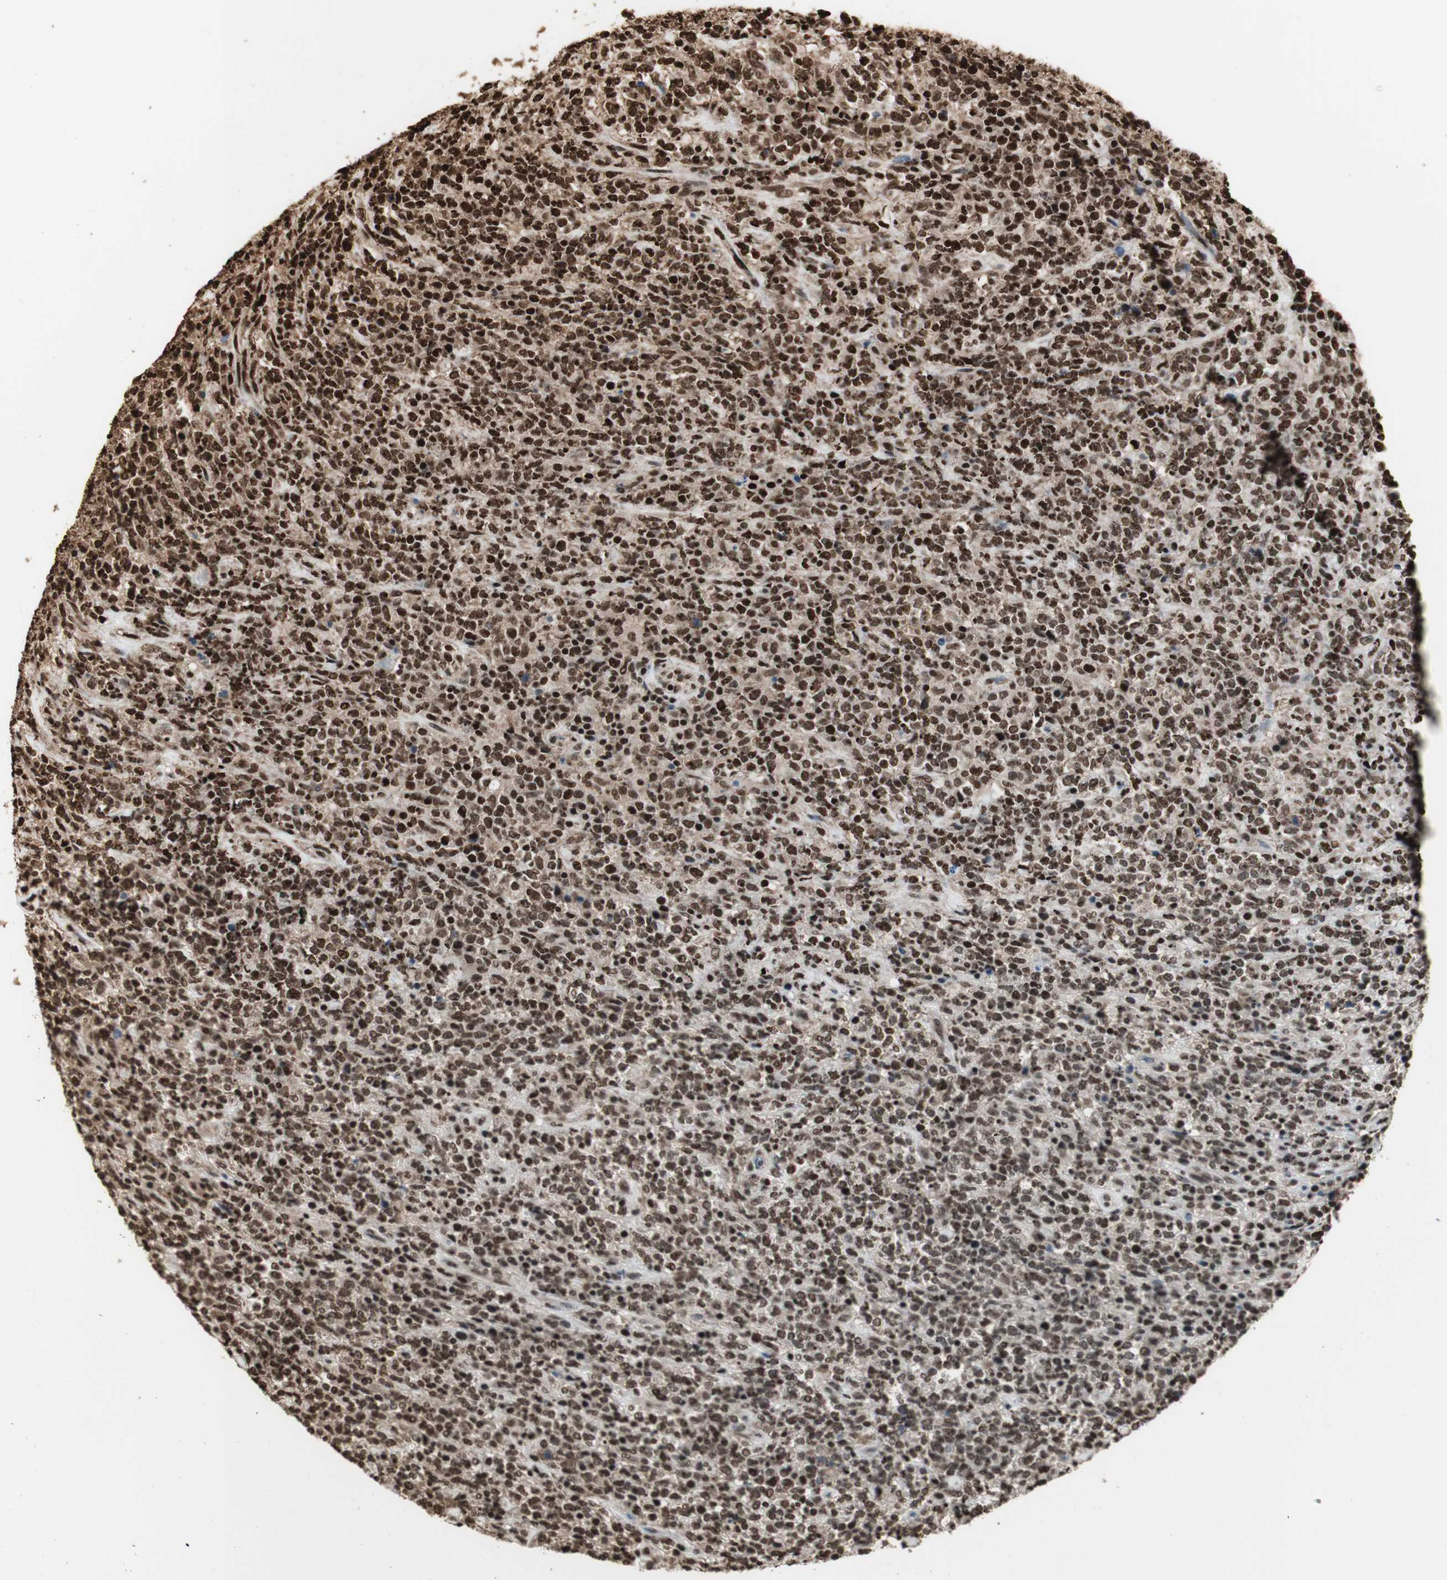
{"staining": {"intensity": "strong", "quantity": ">75%", "location": "nuclear"}, "tissue": "lymphoma", "cell_type": "Tumor cells", "image_type": "cancer", "snomed": [{"axis": "morphology", "description": "Malignant lymphoma, non-Hodgkin's type, High grade"}, {"axis": "topography", "description": "Soft tissue"}], "caption": "This photomicrograph exhibits high-grade malignant lymphoma, non-Hodgkin's type stained with immunohistochemistry to label a protein in brown. The nuclear of tumor cells show strong positivity for the protein. Nuclei are counter-stained blue.", "gene": "HNRNPA2B1", "patient": {"sex": "male", "age": 18}}